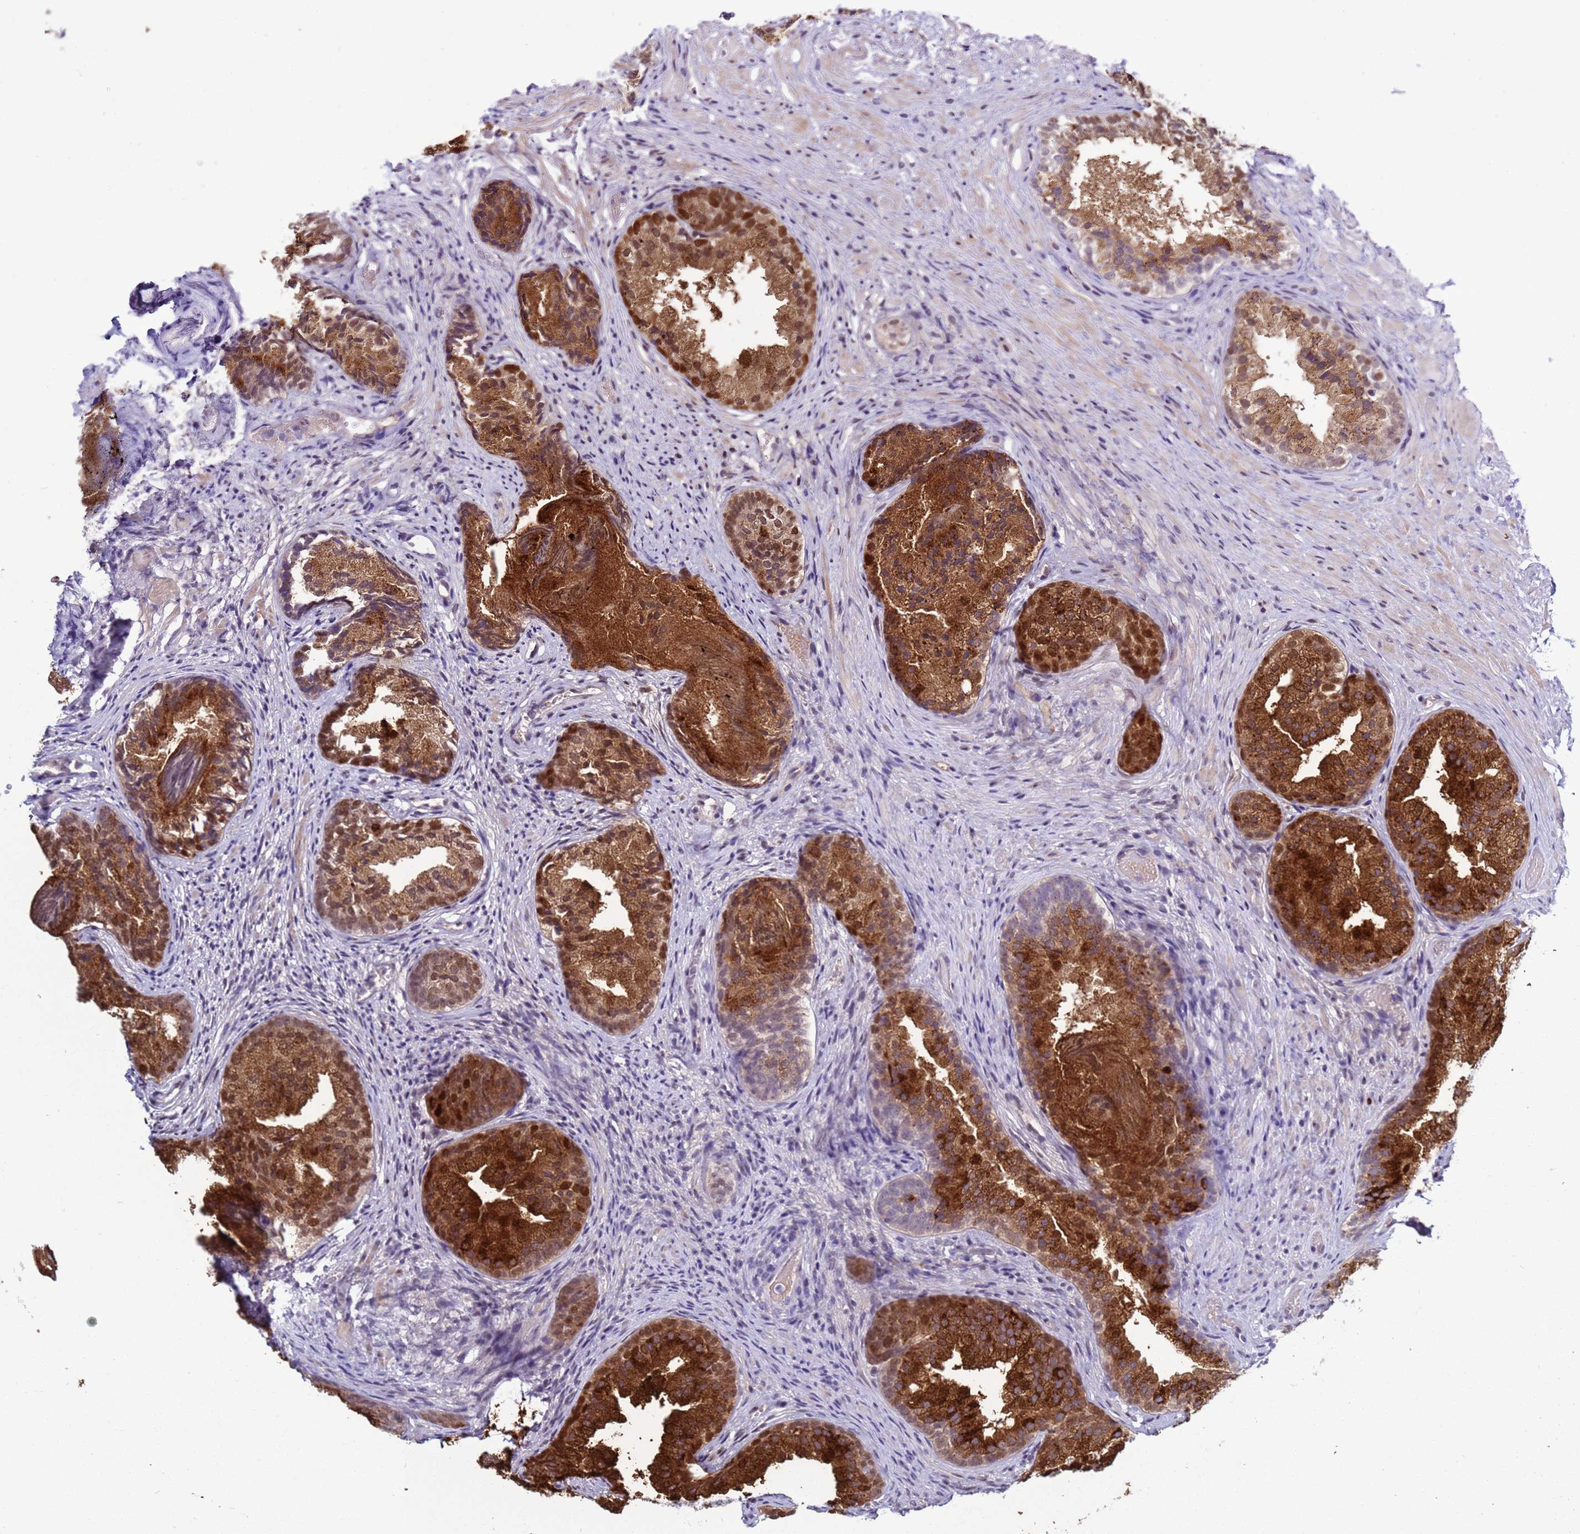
{"staining": {"intensity": "strong", "quantity": ">75%", "location": "cytoplasmic/membranous,nuclear"}, "tissue": "prostate", "cell_type": "Glandular cells", "image_type": "normal", "snomed": [{"axis": "morphology", "description": "Normal tissue, NOS"}, {"axis": "topography", "description": "Prostate"}], "caption": "The micrograph demonstrates a brown stain indicating the presence of a protein in the cytoplasmic/membranous,nuclear of glandular cells in prostate. (brown staining indicates protein expression, while blue staining denotes nuclei).", "gene": "NAT1", "patient": {"sex": "male", "age": 76}}